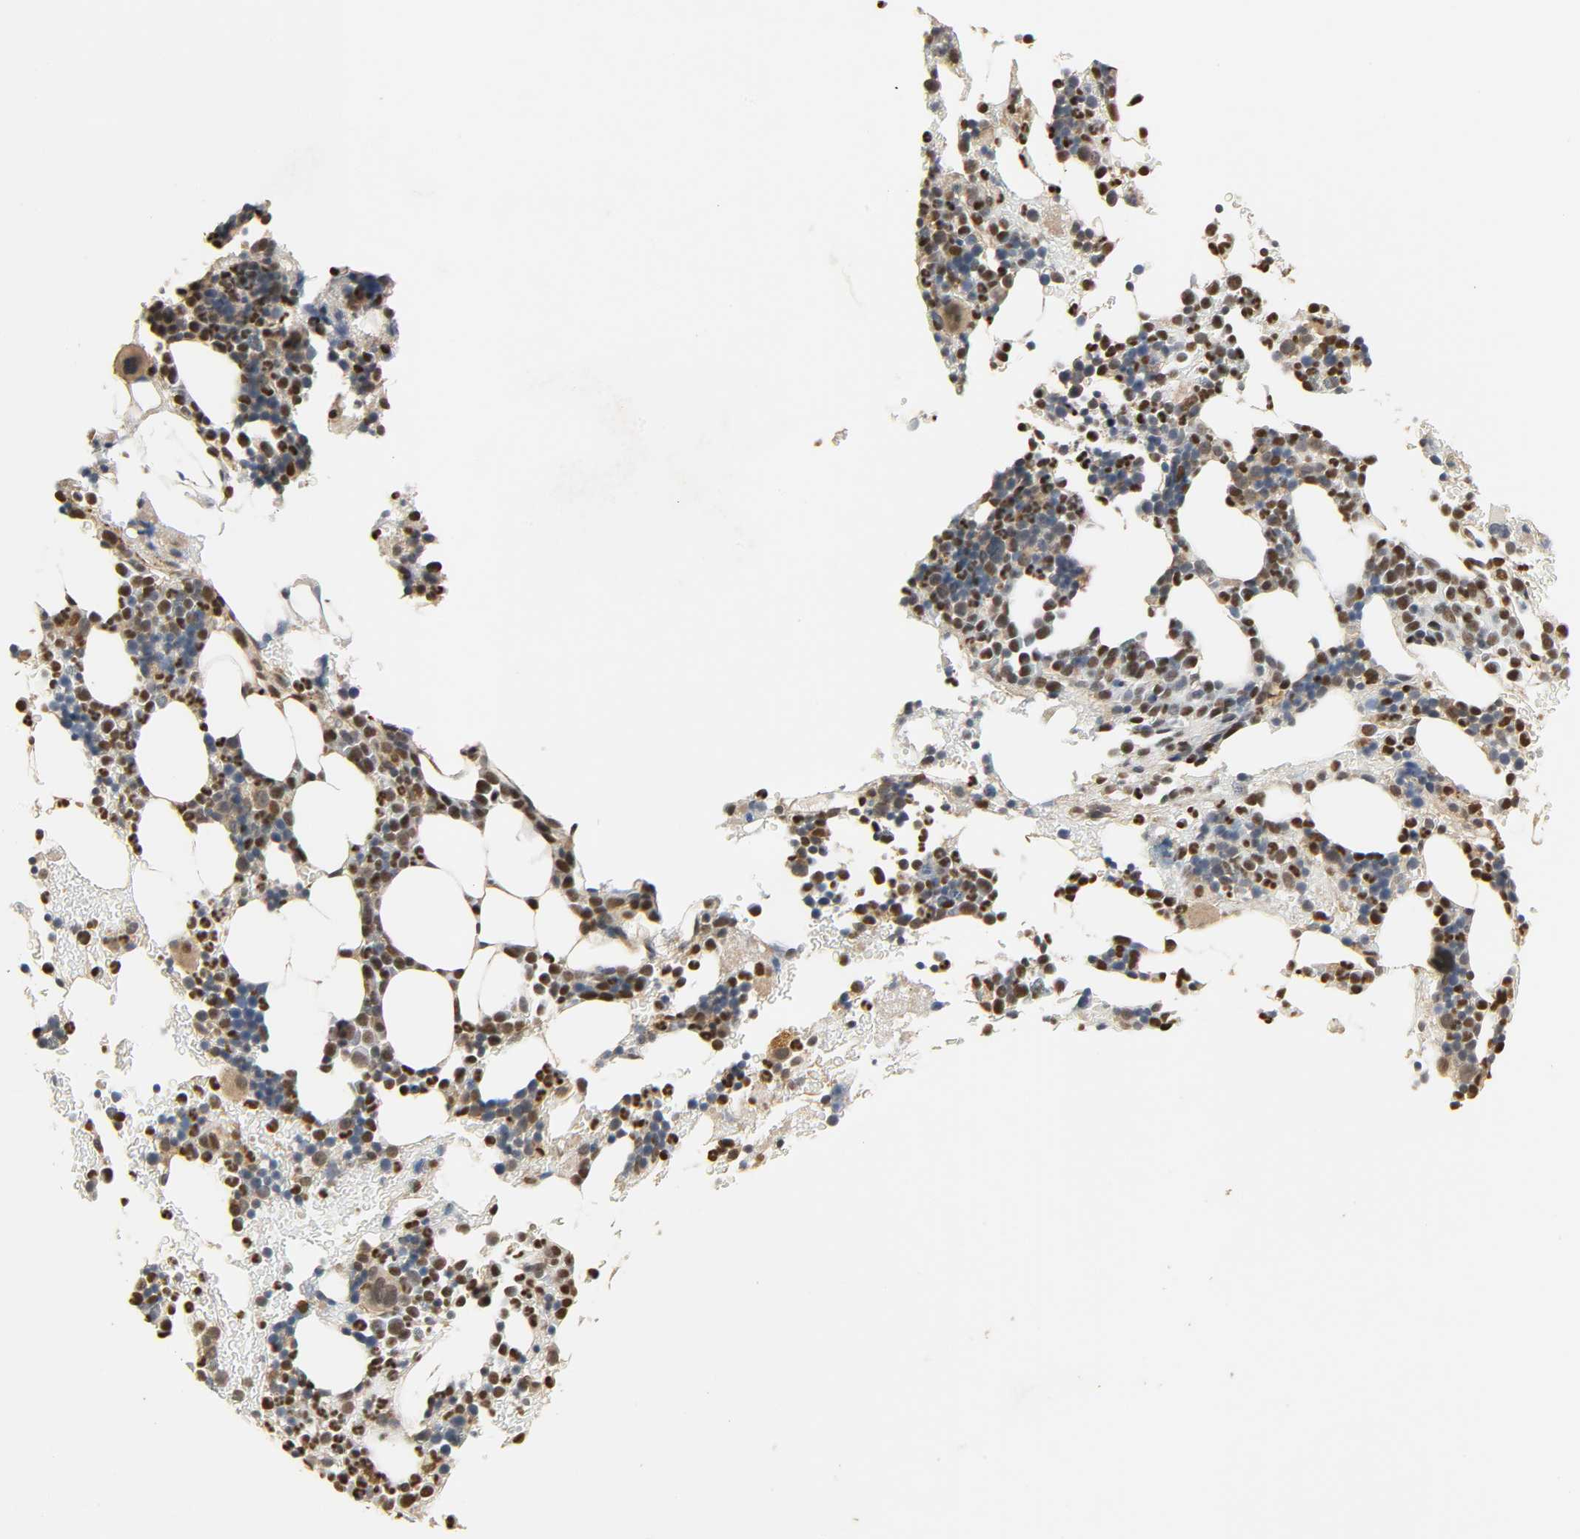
{"staining": {"intensity": "strong", "quantity": "25%-75%", "location": "nuclear"}, "tissue": "bone marrow", "cell_type": "Hematopoietic cells", "image_type": "normal", "snomed": [{"axis": "morphology", "description": "Normal tissue, NOS"}, {"axis": "topography", "description": "Bone marrow"}], "caption": "Immunohistochemical staining of benign human bone marrow displays high levels of strong nuclear staining in about 25%-75% of hematopoietic cells.", "gene": "ZFPM2", "patient": {"sex": "male", "age": 17}}